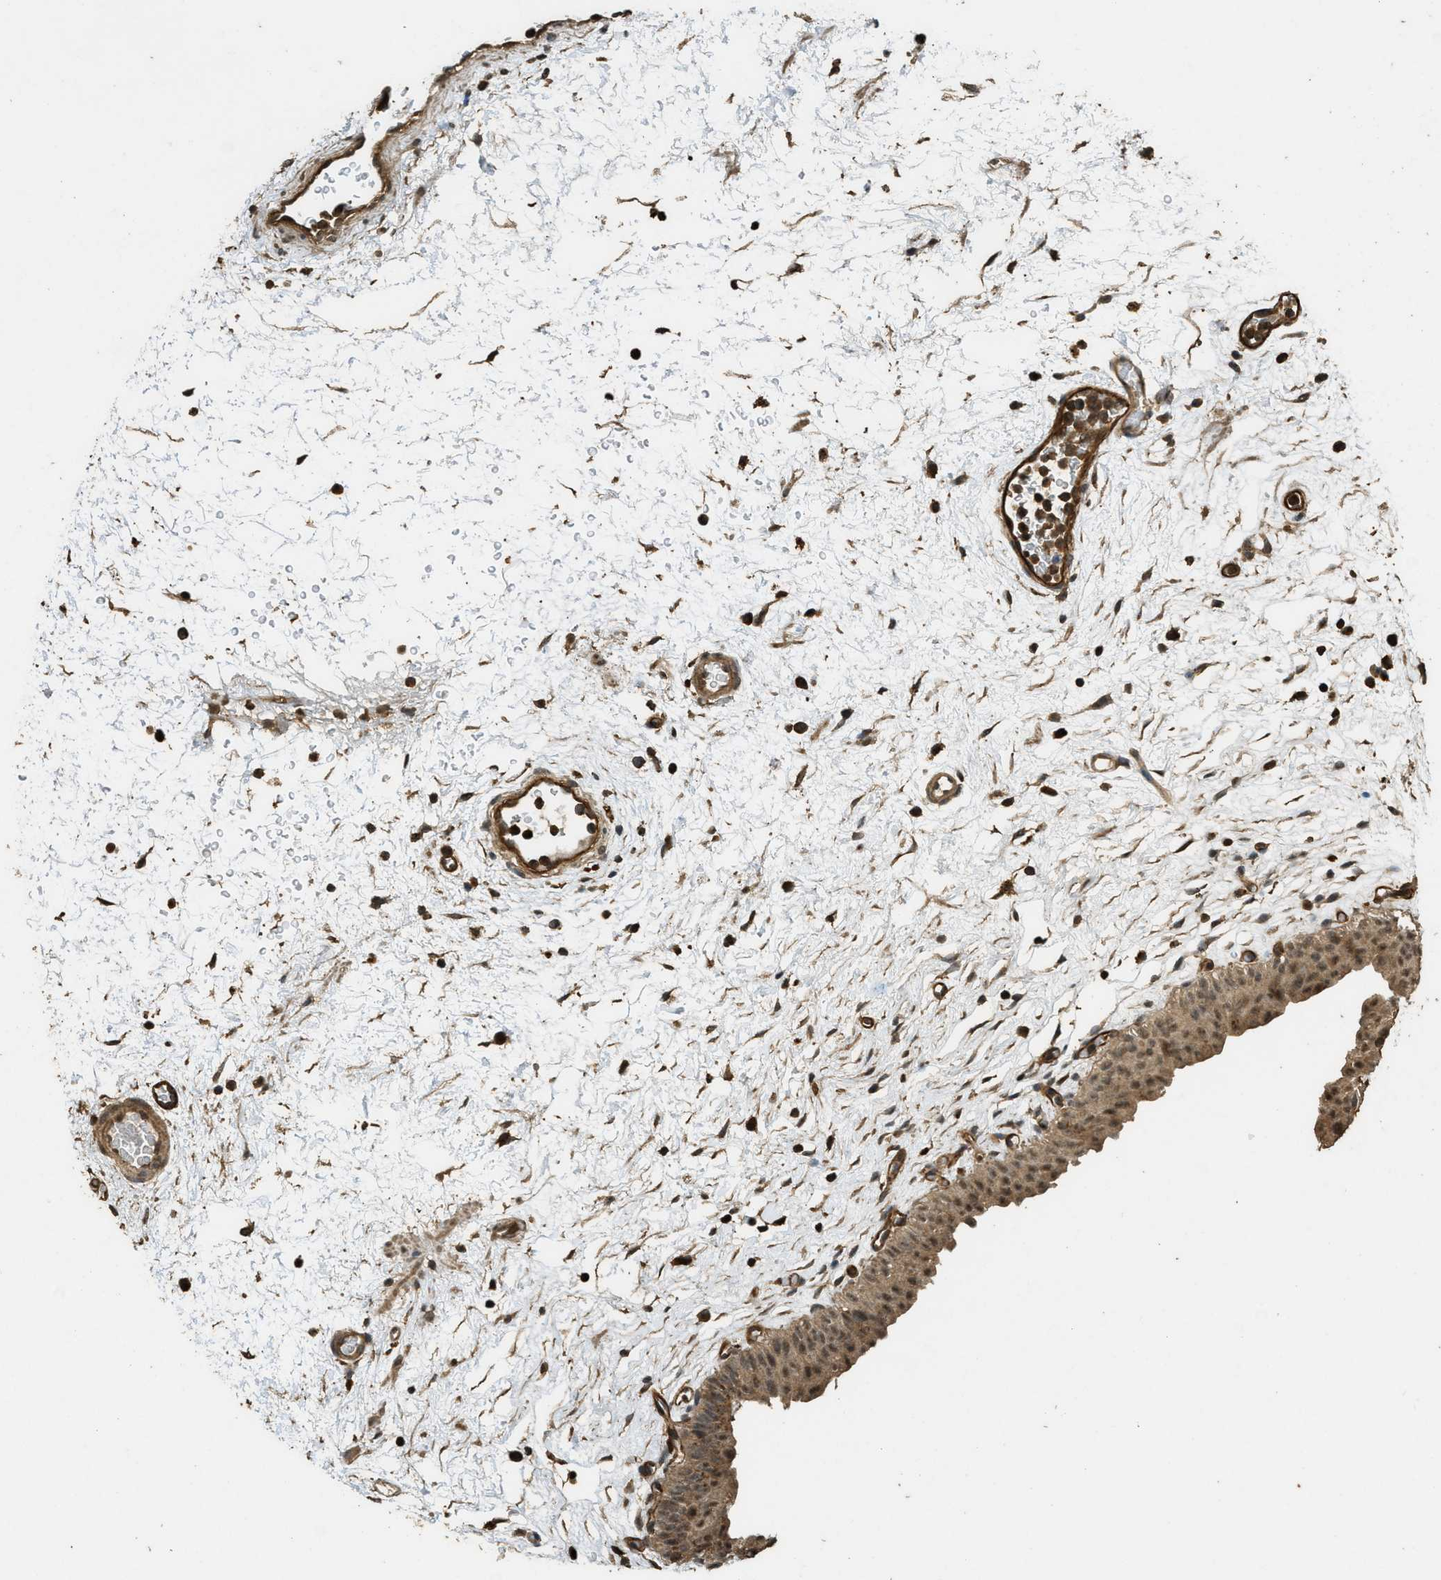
{"staining": {"intensity": "moderate", "quantity": ">75%", "location": "cytoplasmic/membranous,nuclear"}, "tissue": "urinary bladder", "cell_type": "Urothelial cells", "image_type": "normal", "snomed": [{"axis": "morphology", "description": "Normal tissue, NOS"}, {"axis": "topography", "description": "Urinary bladder"}], "caption": "This micrograph displays immunohistochemistry (IHC) staining of benign human urinary bladder, with medium moderate cytoplasmic/membranous,nuclear staining in approximately >75% of urothelial cells.", "gene": "PPP6R3", "patient": {"sex": "male", "age": 46}}